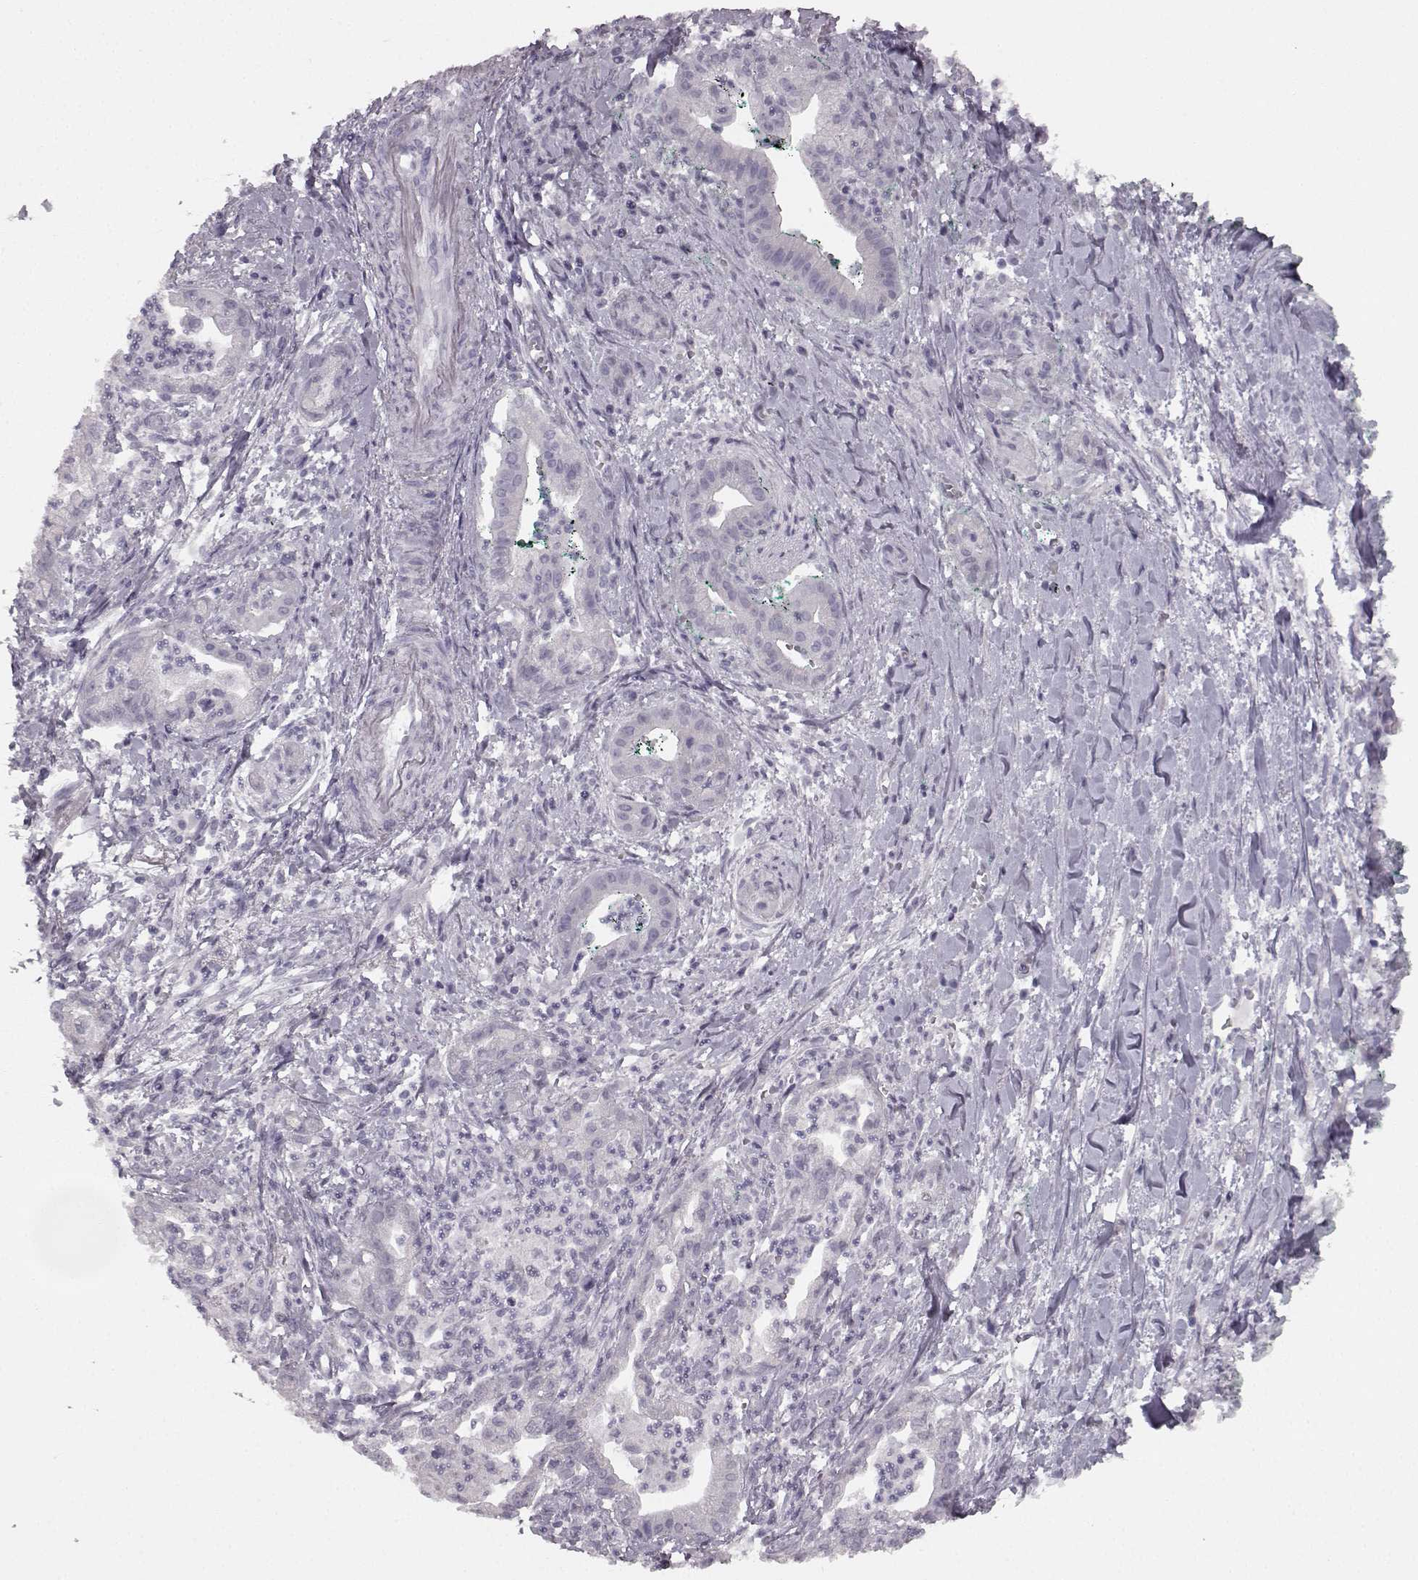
{"staining": {"intensity": "negative", "quantity": "none", "location": "none"}, "tissue": "pancreatic cancer", "cell_type": "Tumor cells", "image_type": "cancer", "snomed": [{"axis": "morphology", "description": "Normal tissue, NOS"}, {"axis": "morphology", "description": "Adenocarcinoma, NOS"}, {"axis": "topography", "description": "Lymph node"}, {"axis": "topography", "description": "Pancreas"}], "caption": "The image displays no significant positivity in tumor cells of adenocarcinoma (pancreatic). (DAB (3,3'-diaminobenzidine) IHC, high magnification).", "gene": "SEMG2", "patient": {"sex": "female", "age": 58}}